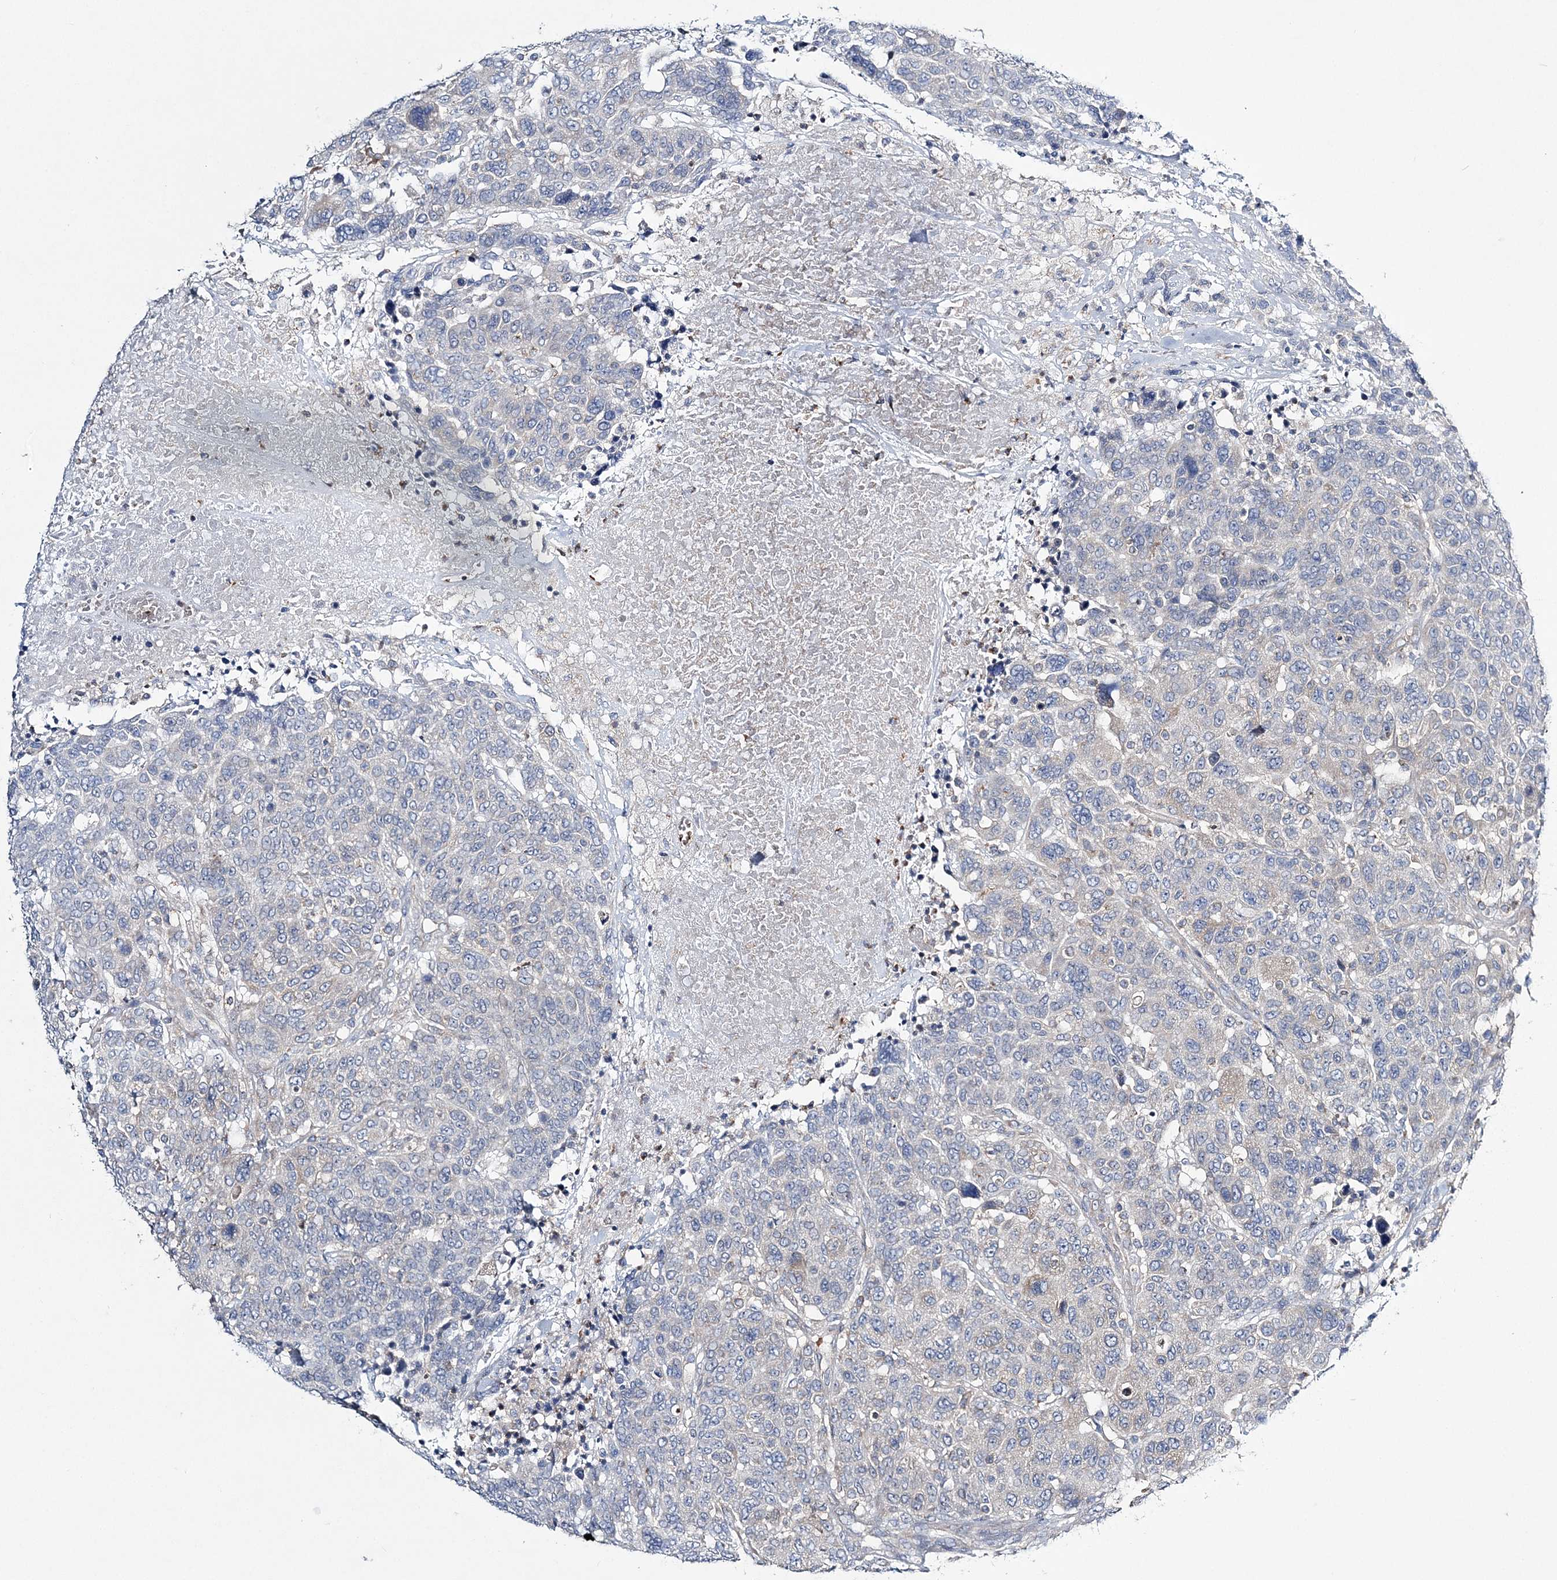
{"staining": {"intensity": "negative", "quantity": "none", "location": "none"}, "tissue": "breast cancer", "cell_type": "Tumor cells", "image_type": "cancer", "snomed": [{"axis": "morphology", "description": "Duct carcinoma"}, {"axis": "topography", "description": "Breast"}], "caption": "IHC of breast cancer displays no positivity in tumor cells.", "gene": "ATP11B", "patient": {"sex": "female", "age": 37}}